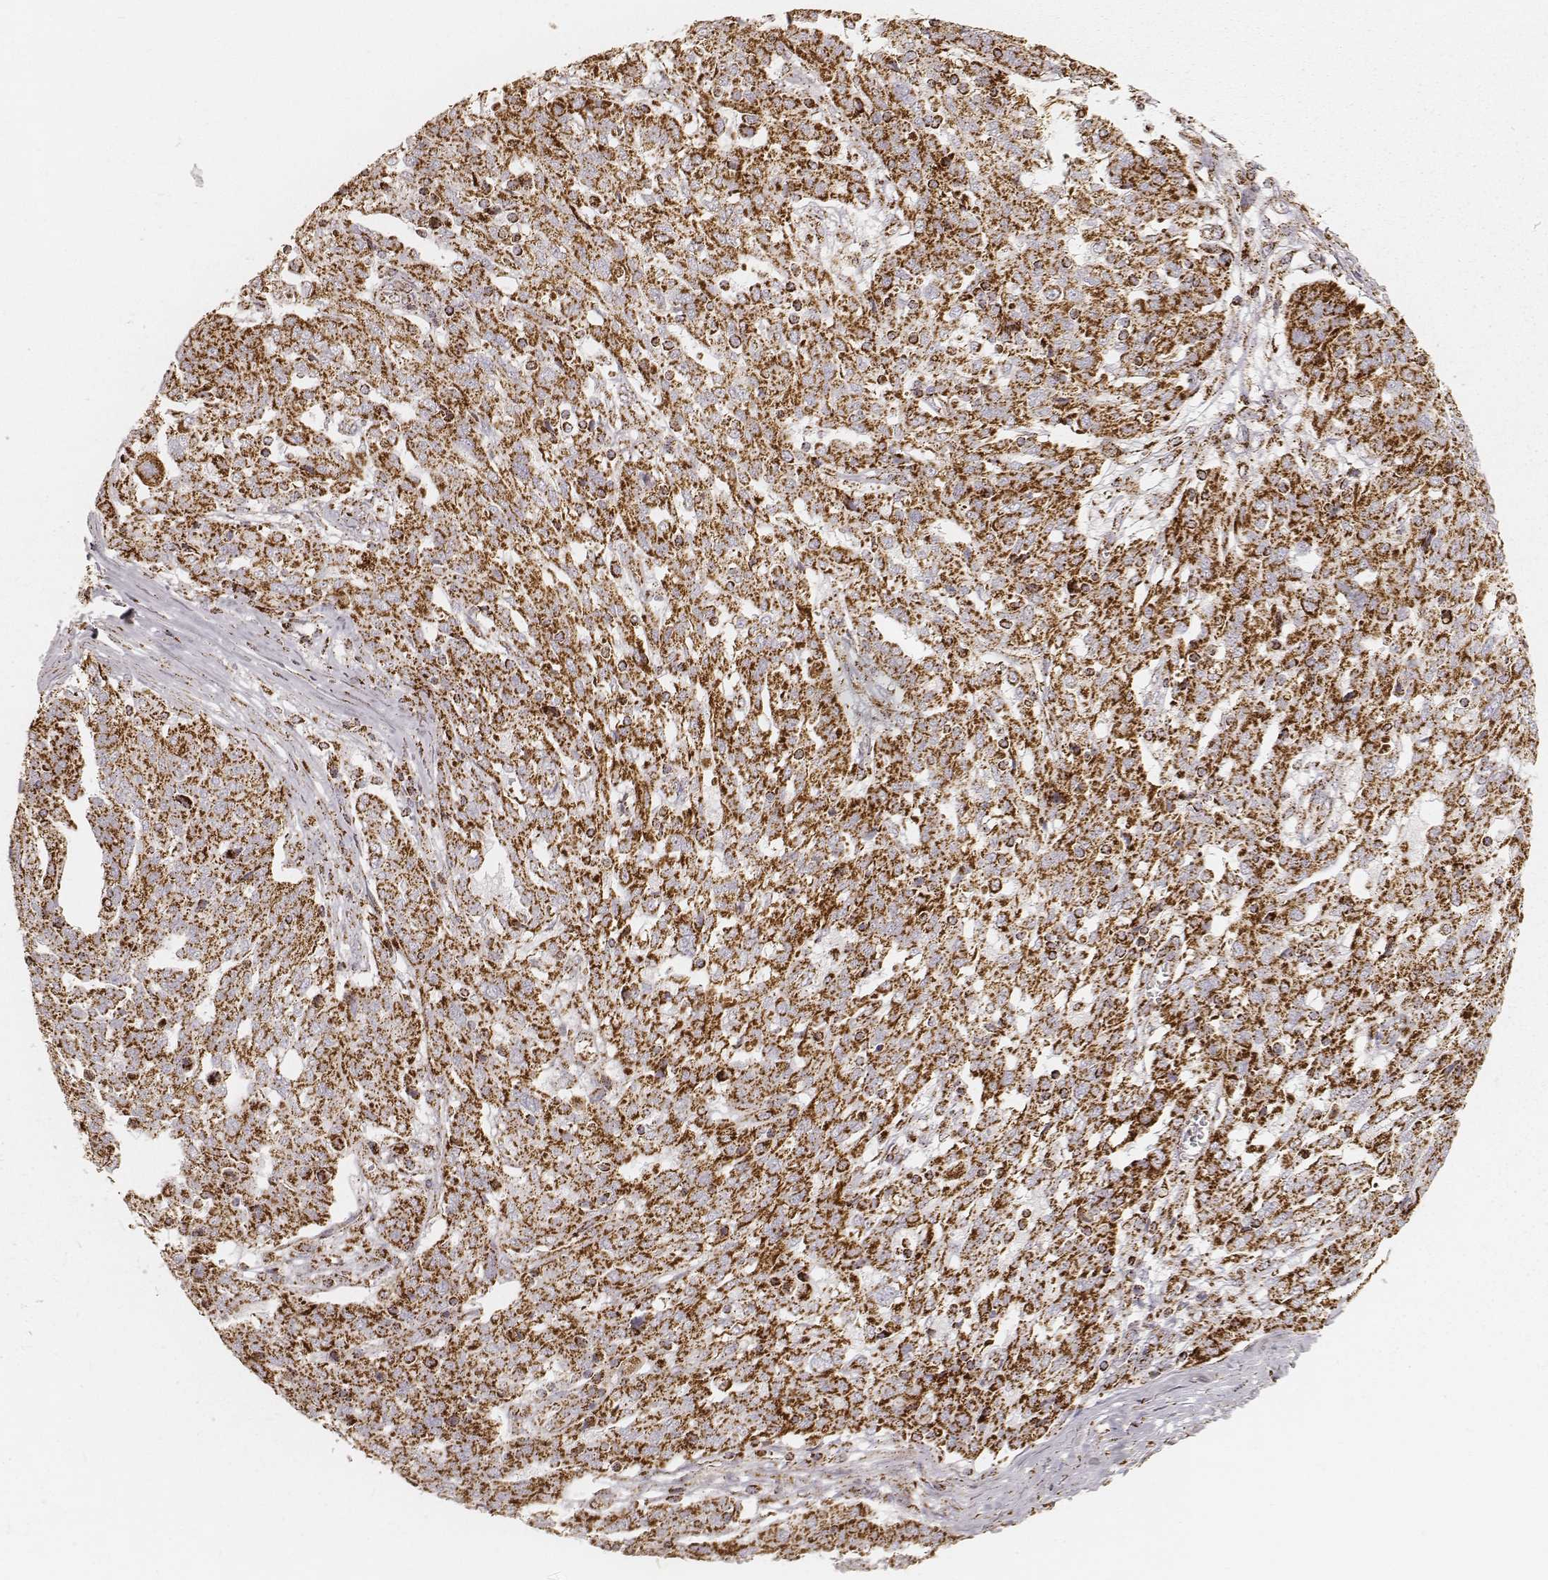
{"staining": {"intensity": "strong", "quantity": ">75%", "location": "cytoplasmic/membranous"}, "tissue": "ovarian cancer", "cell_type": "Tumor cells", "image_type": "cancer", "snomed": [{"axis": "morphology", "description": "Cystadenocarcinoma, serous, NOS"}, {"axis": "topography", "description": "Ovary"}], "caption": "The immunohistochemical stain labels strong cytoplasmic/membranous expression in tumor cells of serous cystadenocarcinoma (ovarian) tissue. (DAB (3,3'-diaminobenzidine) IHC, brown staining for protein, blue staining for nuclei).", "gene": "CS", "patient": {"sex": "female", "age": 67}}